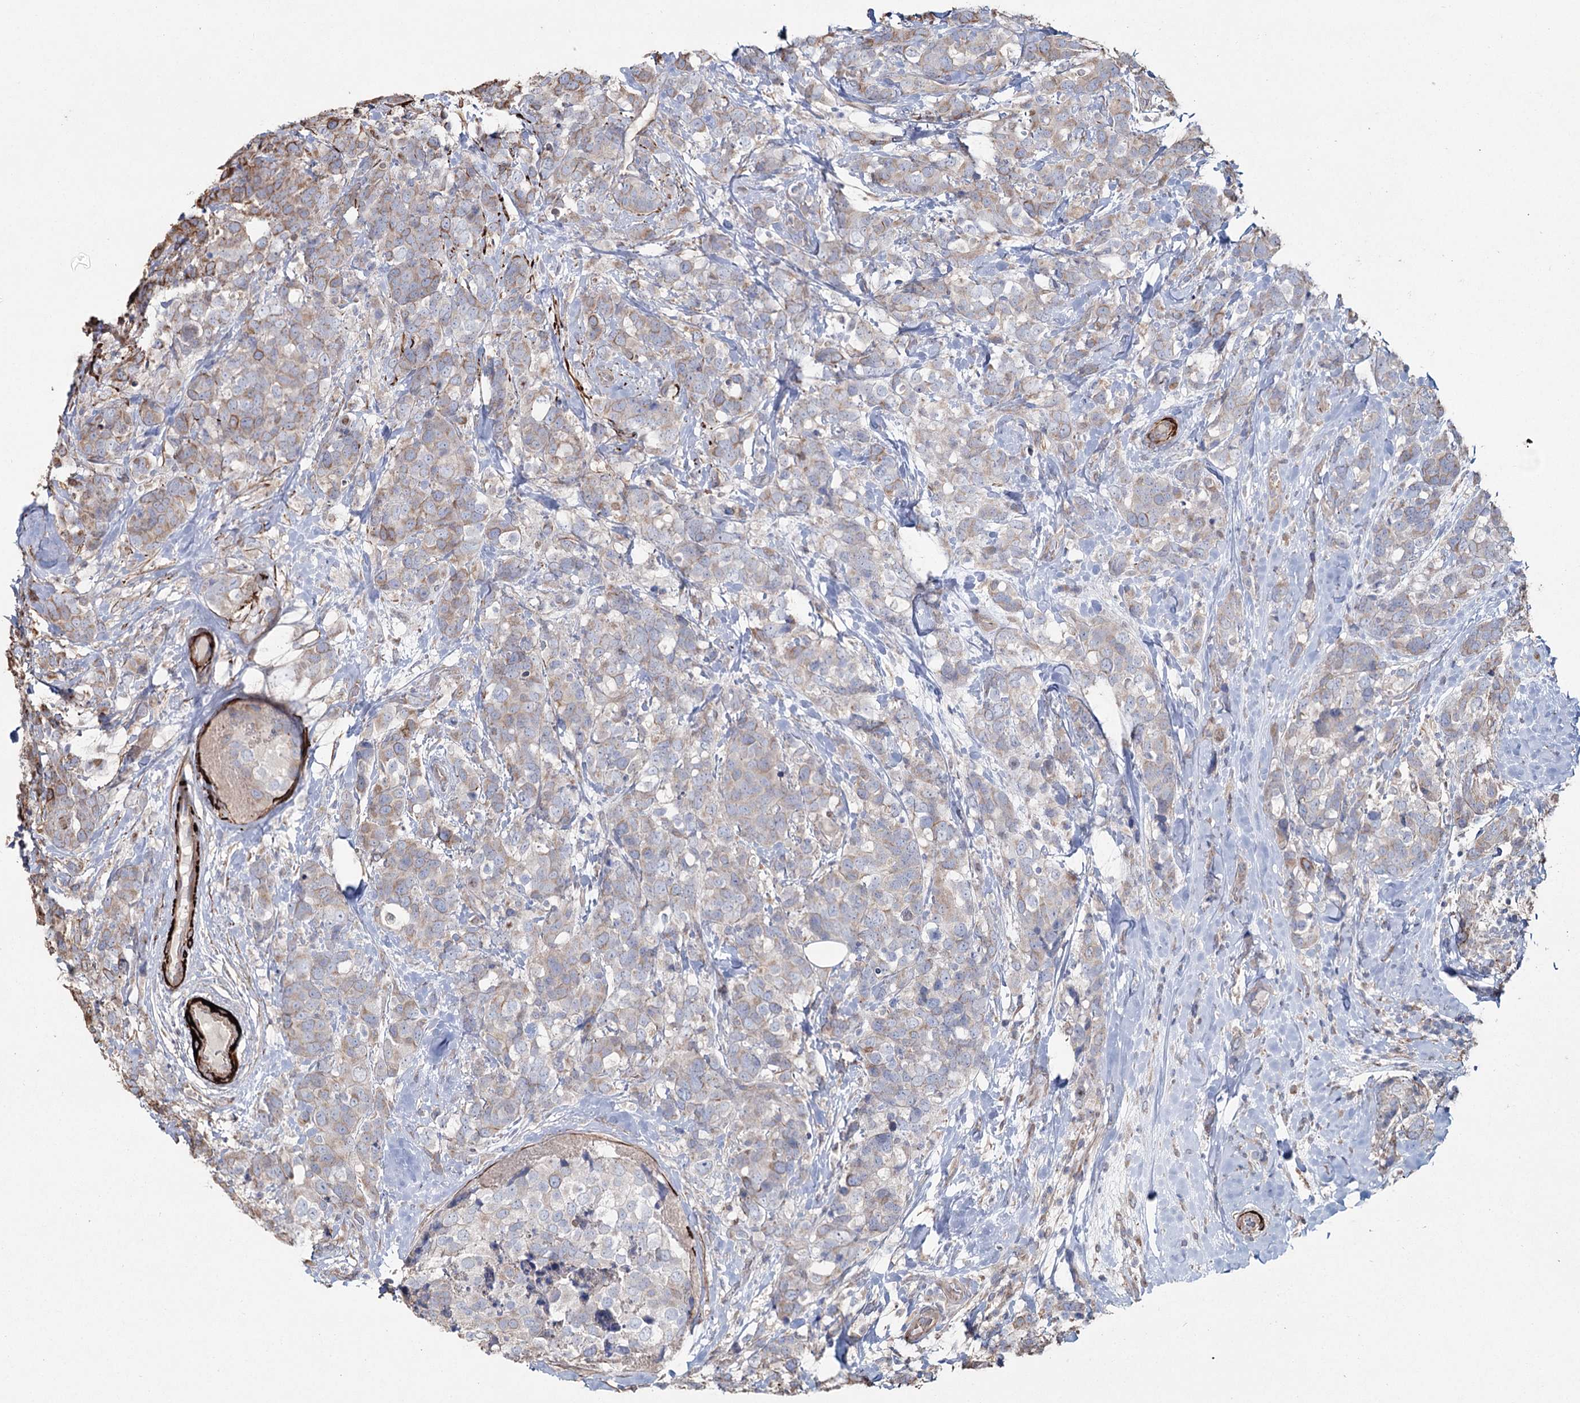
{"staining": {"intensity": "weak", "quantity": "<25%", "location": "cytoplasmic/membranous"}, "tissue": "breast cancer", "cell_type": "Tumor cells", "image_type": "cancer", "snomed": [{"axis": "morphology", "description": "Lobular carcinoma"}, {"axis": "topography", "description": "Breast"}], "caption": "Human breast cancer (lobular carcinoma) stained for a protein using immunohistochemistry displays no staining in tumor cells.", "gene": "SUMF1", "patient": {"sex": "female", "age": 59}}